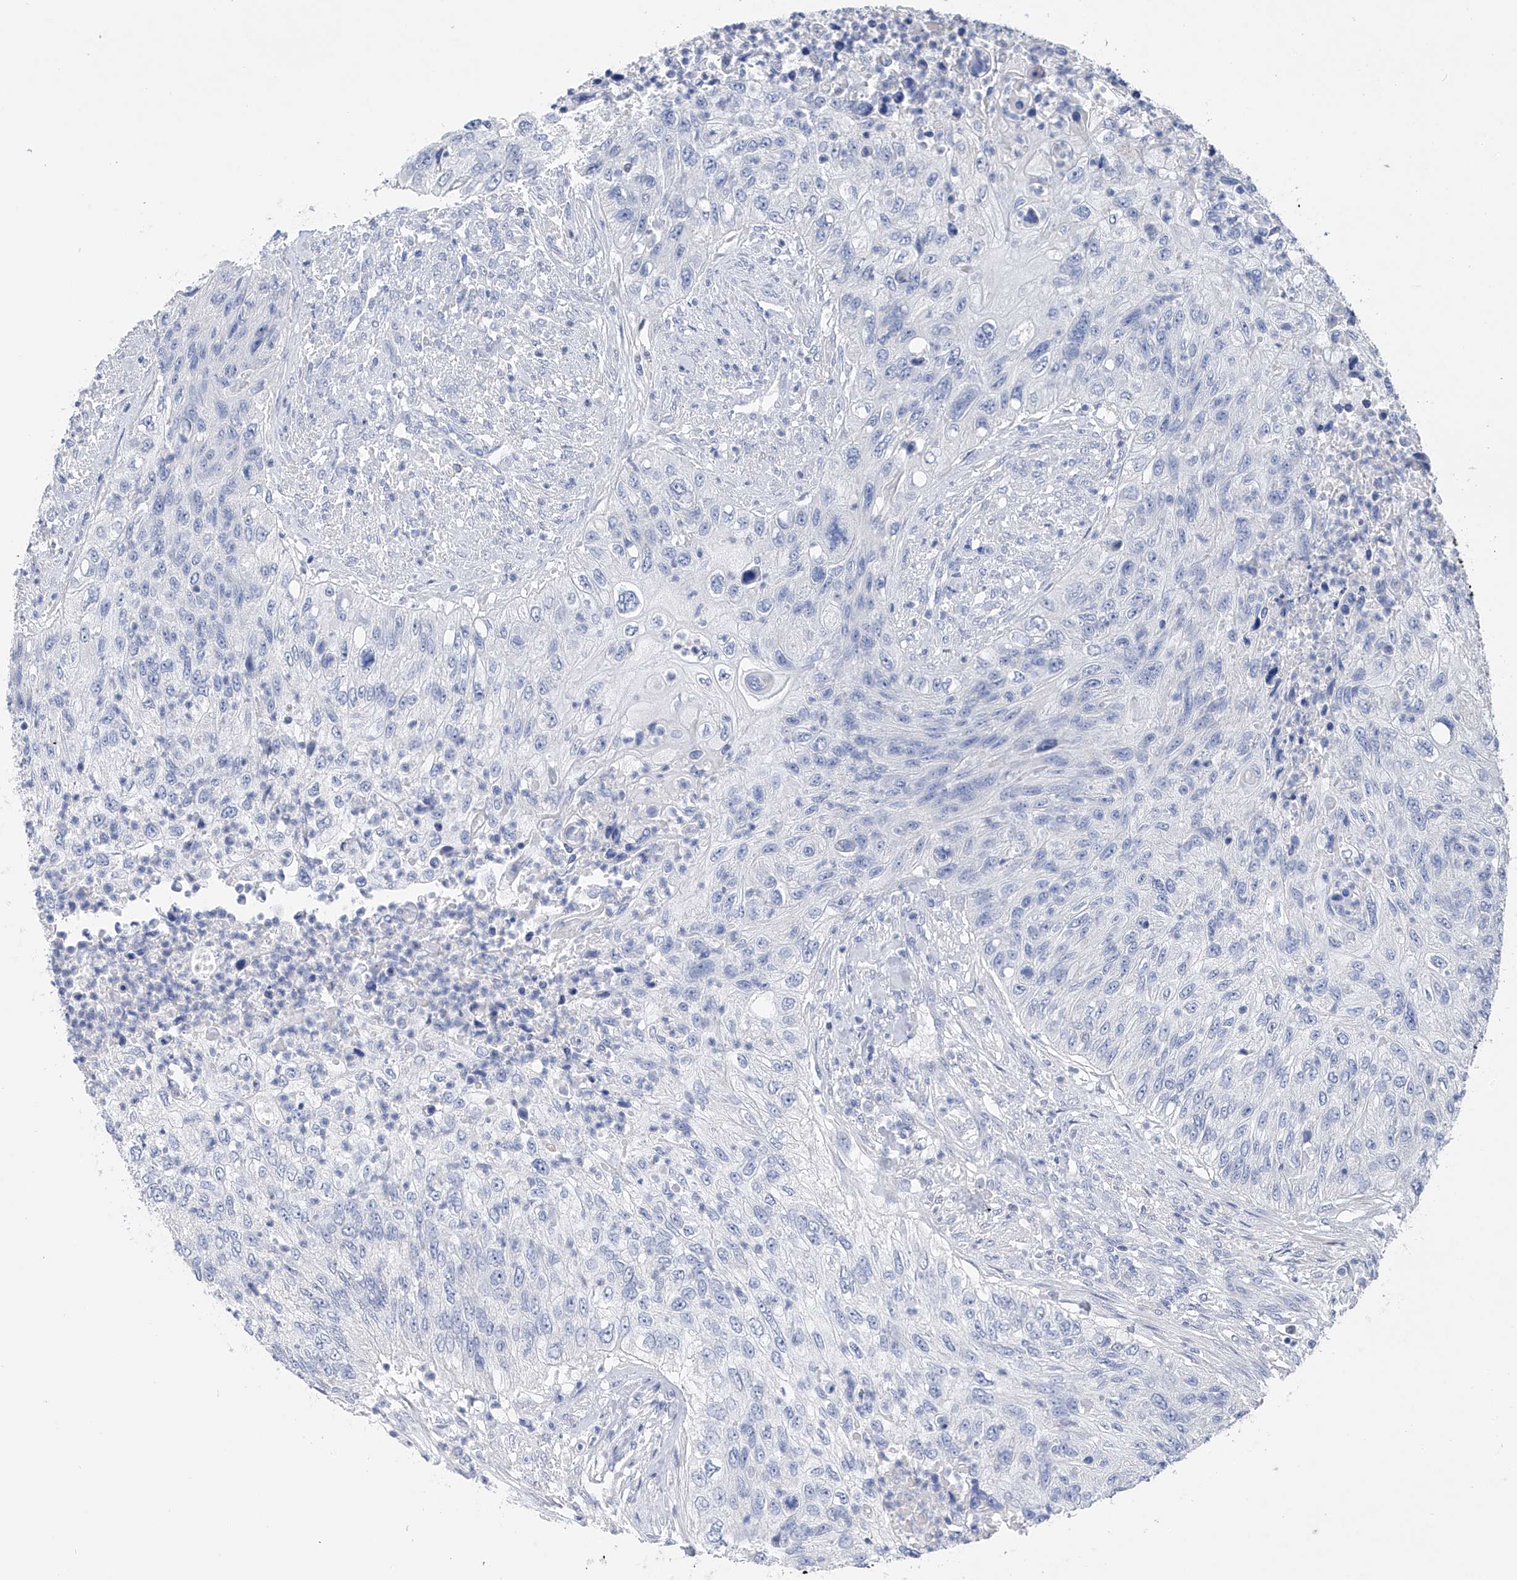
{"staining": {"intensity": "negative", "quantity": "none", "location": "none"}, "tissue": "urothelial cancer", "cell_type": "Tumor cells", "image_type": "cancer", "snomed": [{"axis": "morphology", "description": "Urothelial carcinoma, High grade"}, {"axis": "topography", "description": "Urinary bladder"}], "caption": "High magnification brightfield microscopy of urothelial cancer stained with DAB (brown) and counterstained with hematoxylin (blue): tumor cells show no significant staining.", "gene": "ADRA1A", "patient": {"sex": "female", "age": 60}}